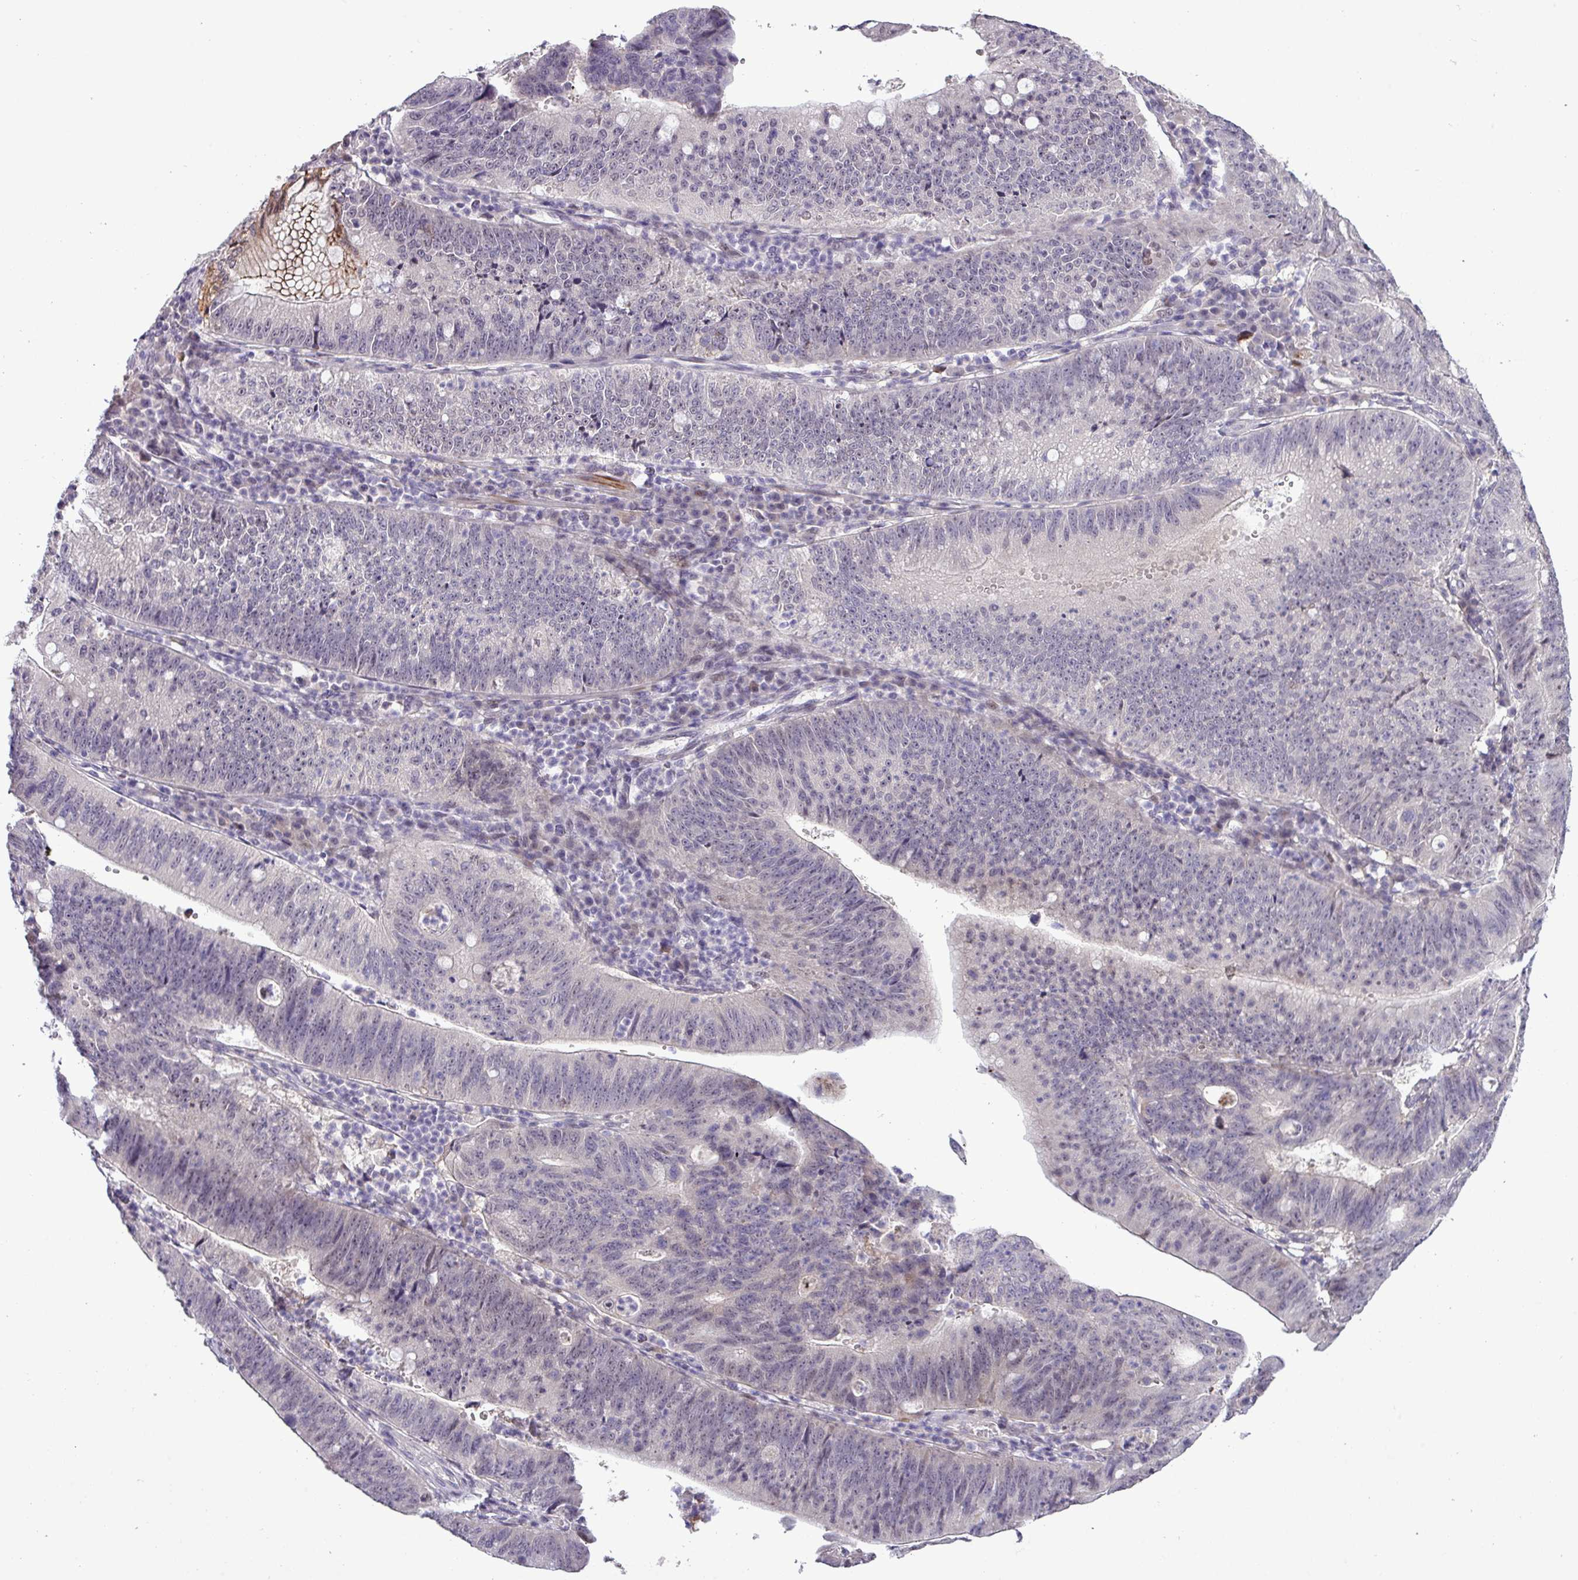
{"staining": {"intensity": "negative", "quantity": "none", "location": "none"}, "tissue": "stomach cancer", "cell_type": "Tumor cells", "image_type": "cancer", "snomed": [{"axis": "morphology", "description": "Adenocarcinoma, NOS"}, {"axis": "topography", "description": "Stomach"}], "caption": "A photomicrograph of adenocarcinoma (stomach) stained for a protein displays no brown staining in tumor cells.", "gene": "RIPPLY1", "patient": {"sex": "male", "age": 59}}